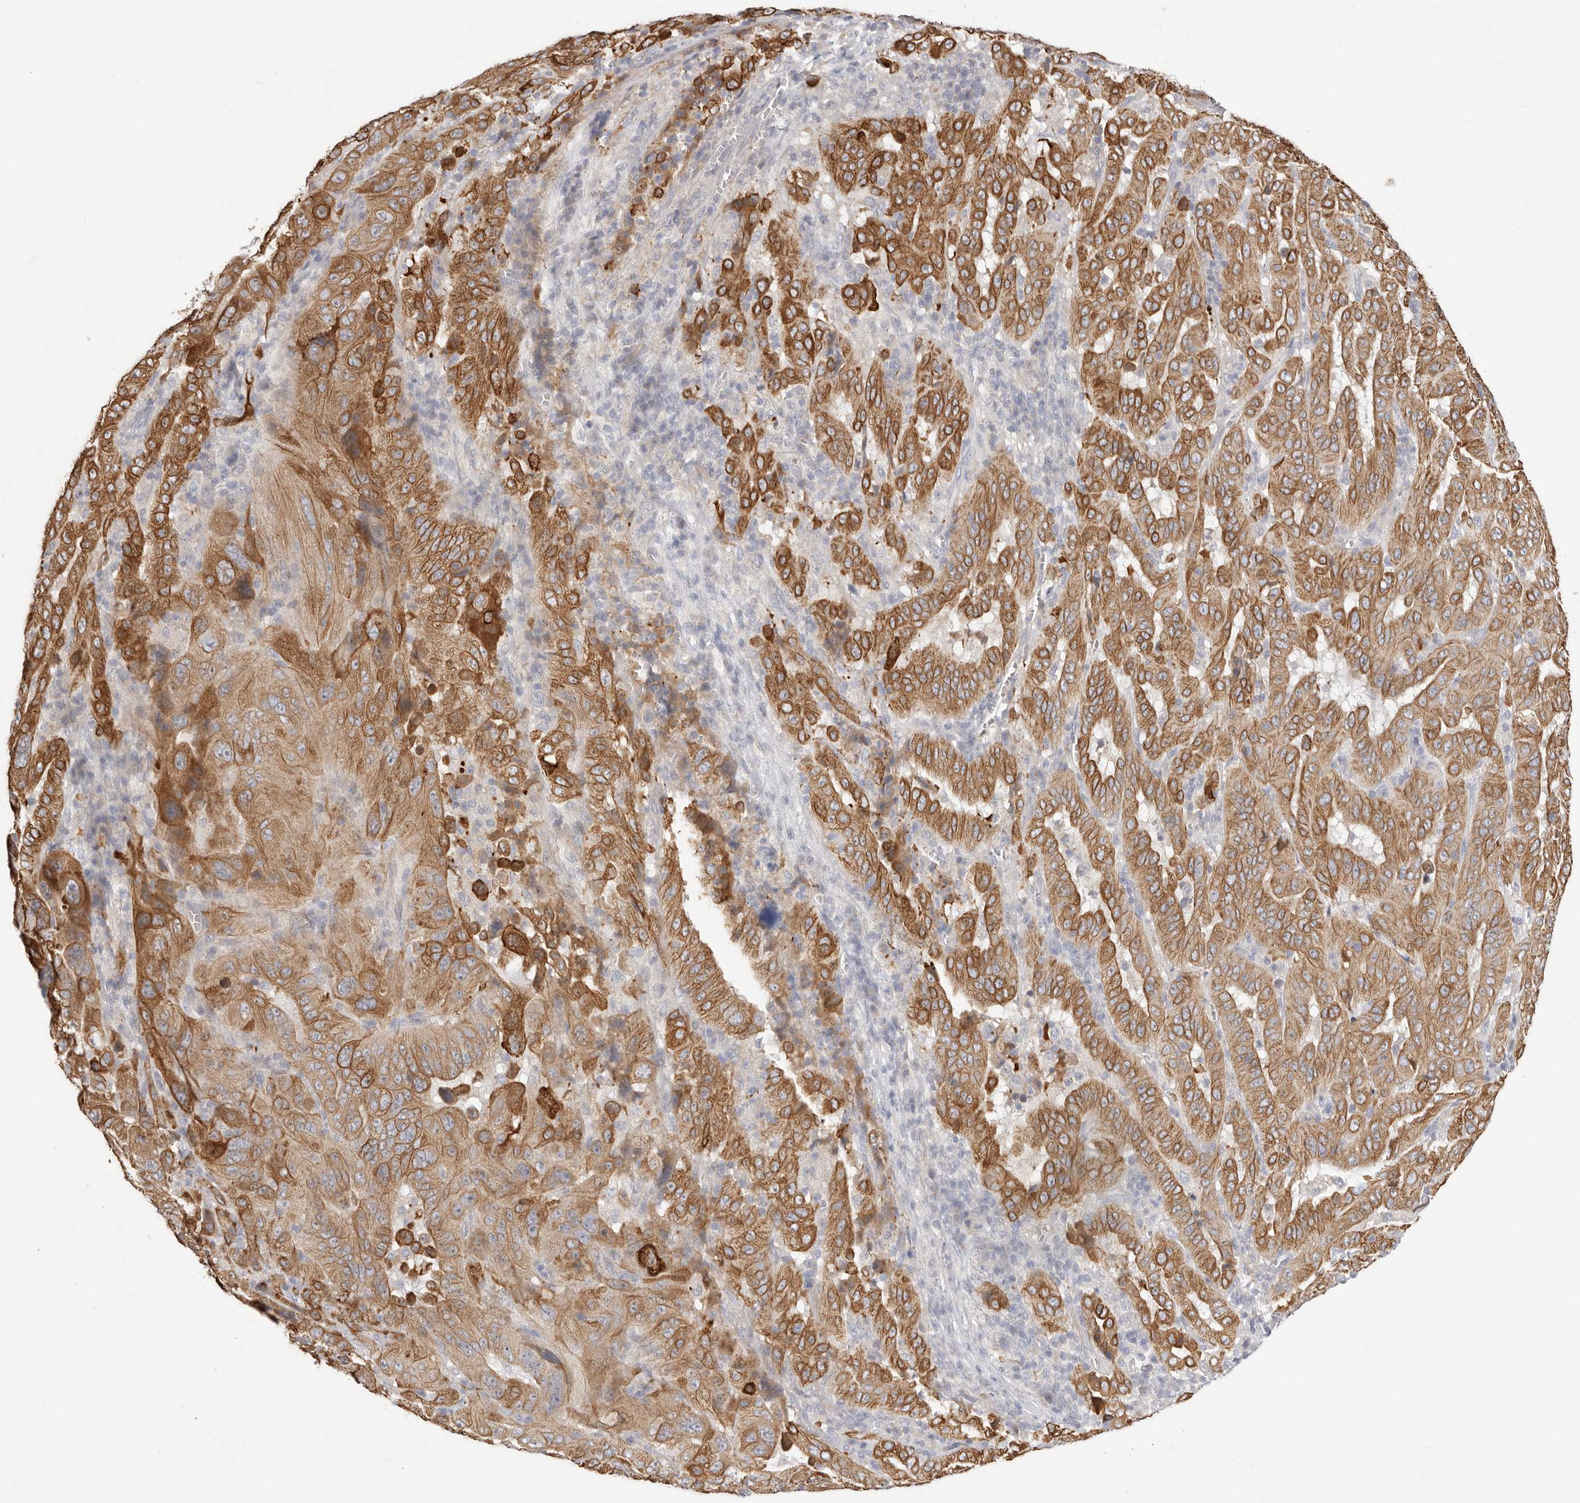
{"staining": {"intensity": "strong", "quantity": ">75%", "location": "cytoplasmic/membranous"}, "tissue": "pancreatic cancer", "cell_type": "Tumor cells", "image_type": "cancer", "snomed": [{"axis": "morphology", "description": "Adenocarcinoma, NOS"}, {"axis": "topography", "description": "Pancreas"}], "caption": "Pancreatic cancer (adenocarcinoma) stained for a protein (brown) displays strong cytoplasmic/membranous positive expression in about >75% of tumor cells.", "gene": "USH1C", "patient": {"sex": "male", "age": 63}}